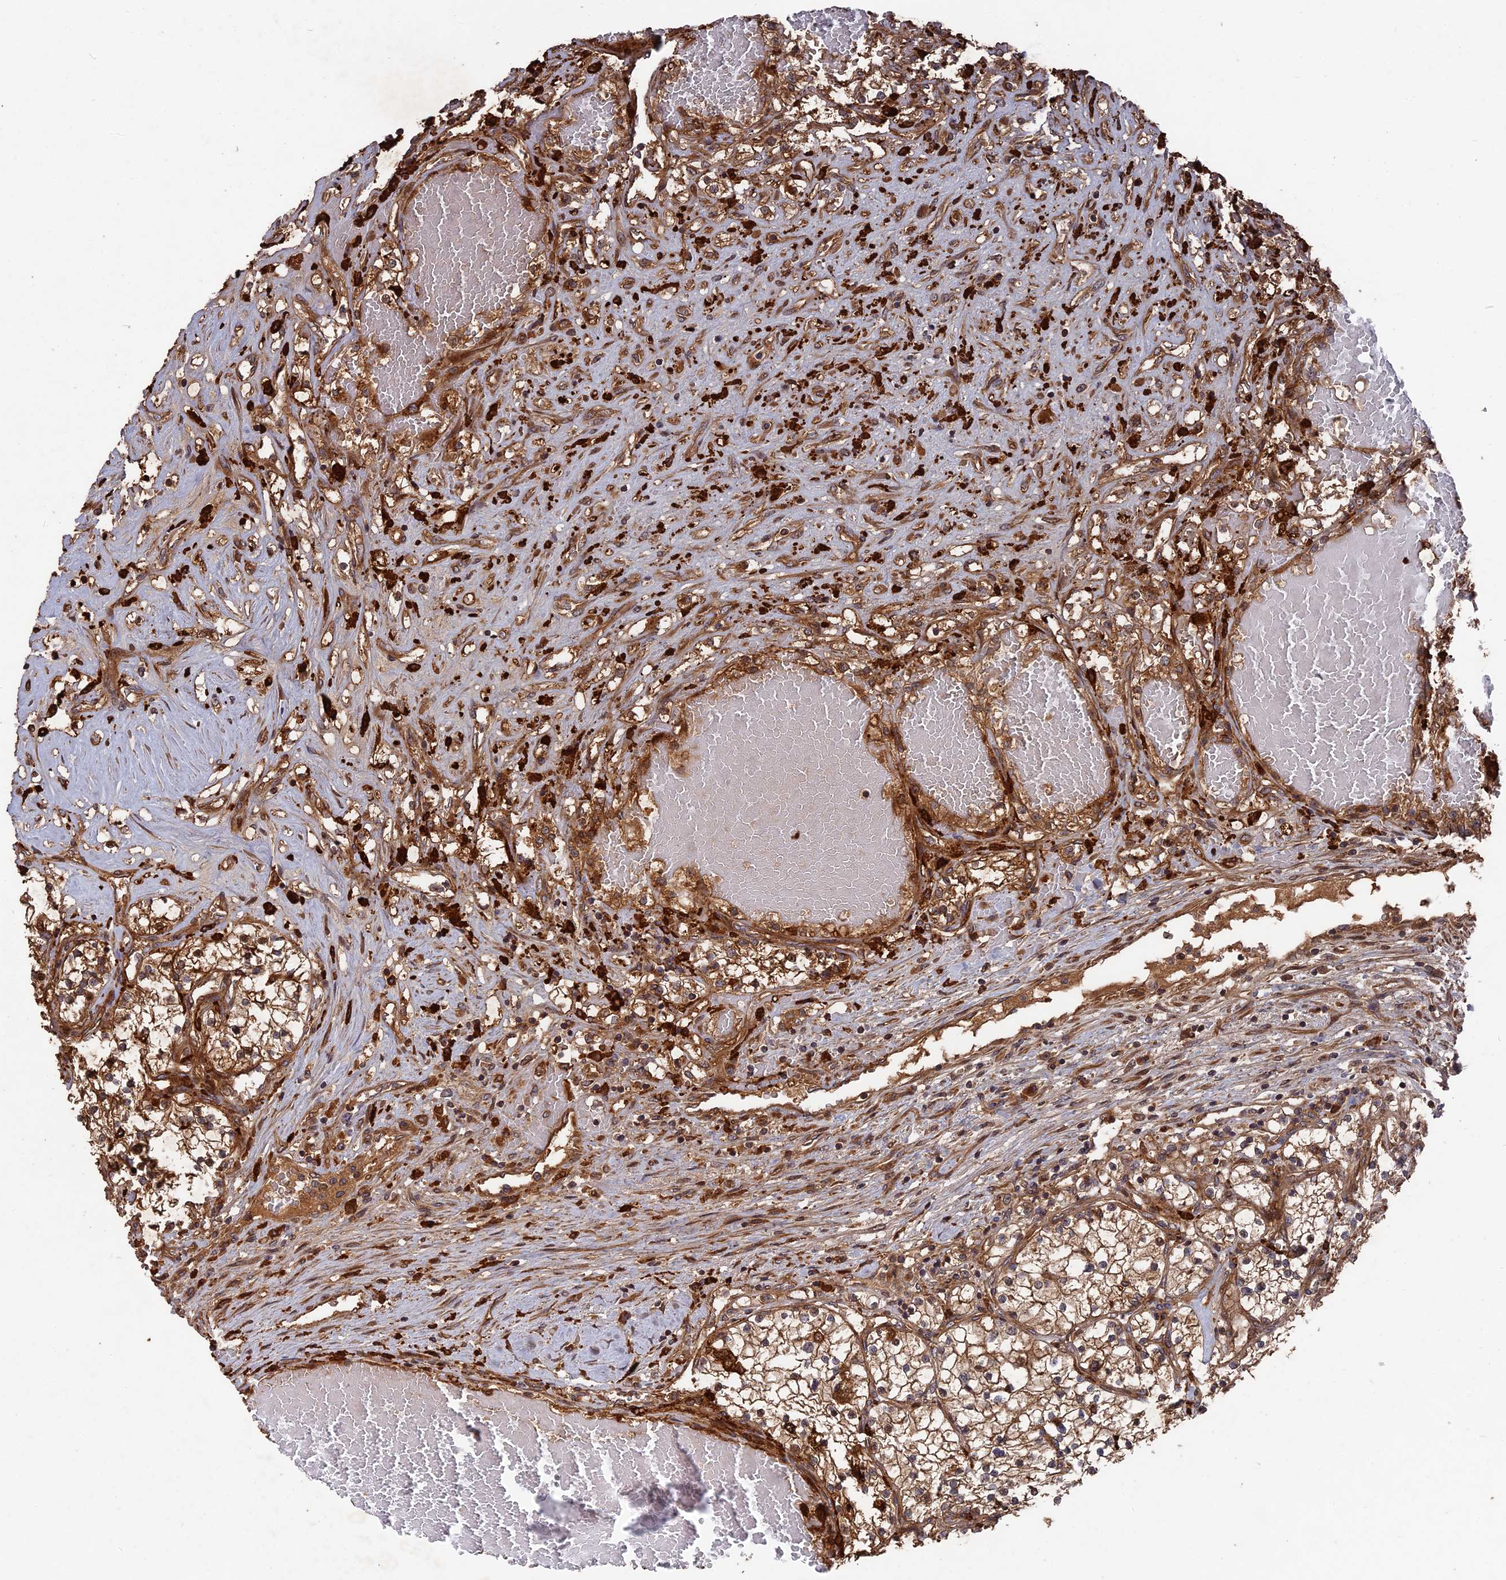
{"staining": {"intensity": "moderate", "quantity": ">75%", "location": "cytoplasmic/membranous"}, "tissue": "renal cancer", "cell_type": "Tumor cells", "image_type": "cancer", "snomed": [{"axis": "morphology", "description": "Normal tissue, NOS"}, {"axis": "morphology", "description": "Adenocarcinoma, NOS"}, {"axis": "topography", "description": "Kidney"}], "caption": "Adenocarcinoma (renal) stained for a protein (brown) demonstrates moderate cytoplasmic/membranous positive positivity in approximately >75% of tumor cells.", "gene": "DEF8", "patient": {"sex": "male", "age": 68}}